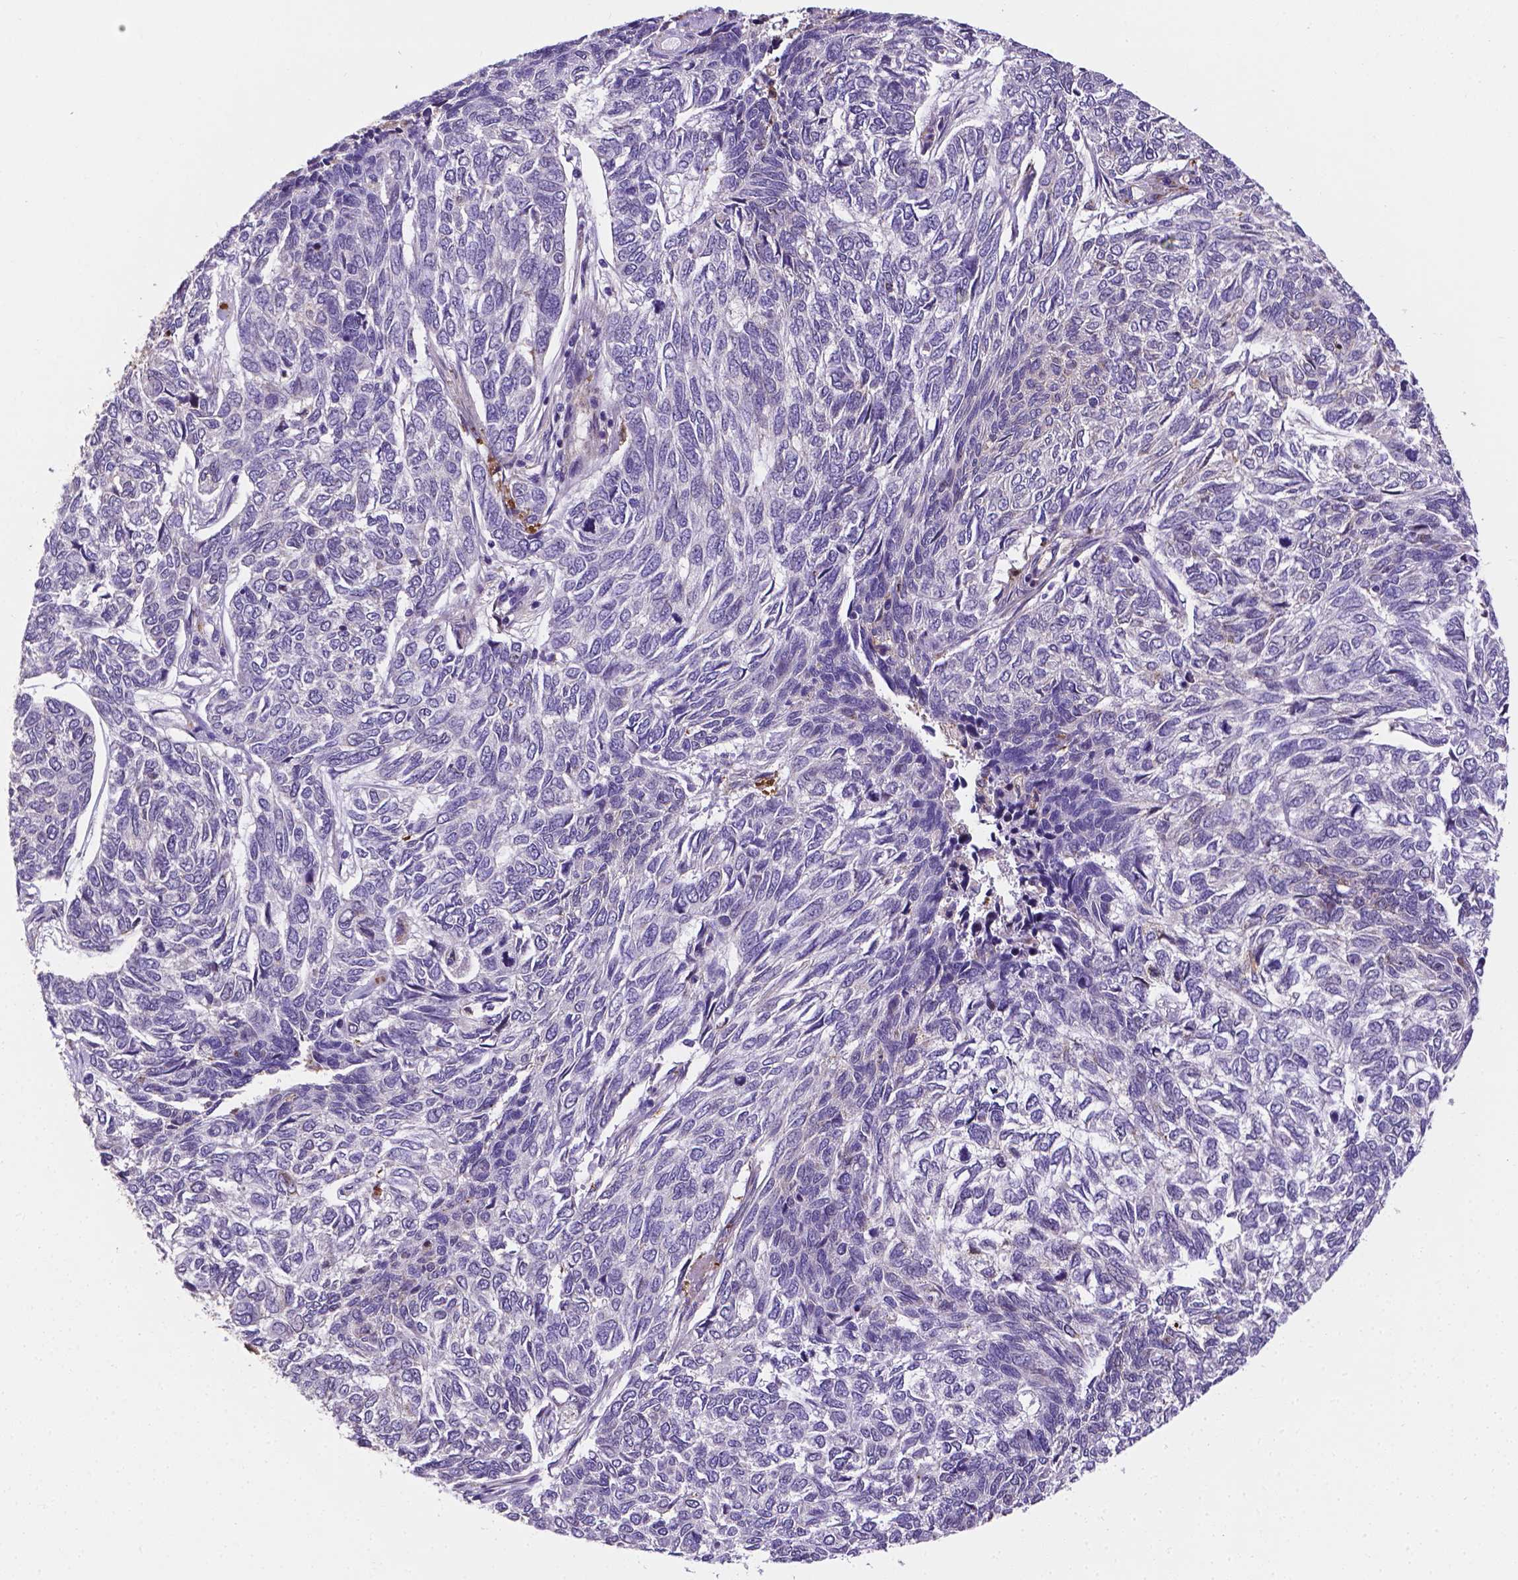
{"staining": {"intensity": "negative", "quantity": "none", "location": "none"}, "tissue": "skin cancer", "cell_type": "Tumor cells", "image_type": "cancer", "snomed": [{"axis": "morphology", "description": "Basal cell carcinoma"}, {"axis": "topography", "description": "Skin"}], "caption": "The immunohistochemistry histopathology image has no significant expression in tumor cells of skin cancer (basal cell carcinoma) tissue.", "gene": "APOE", "patient": {"sex": "female", "age": 65}}